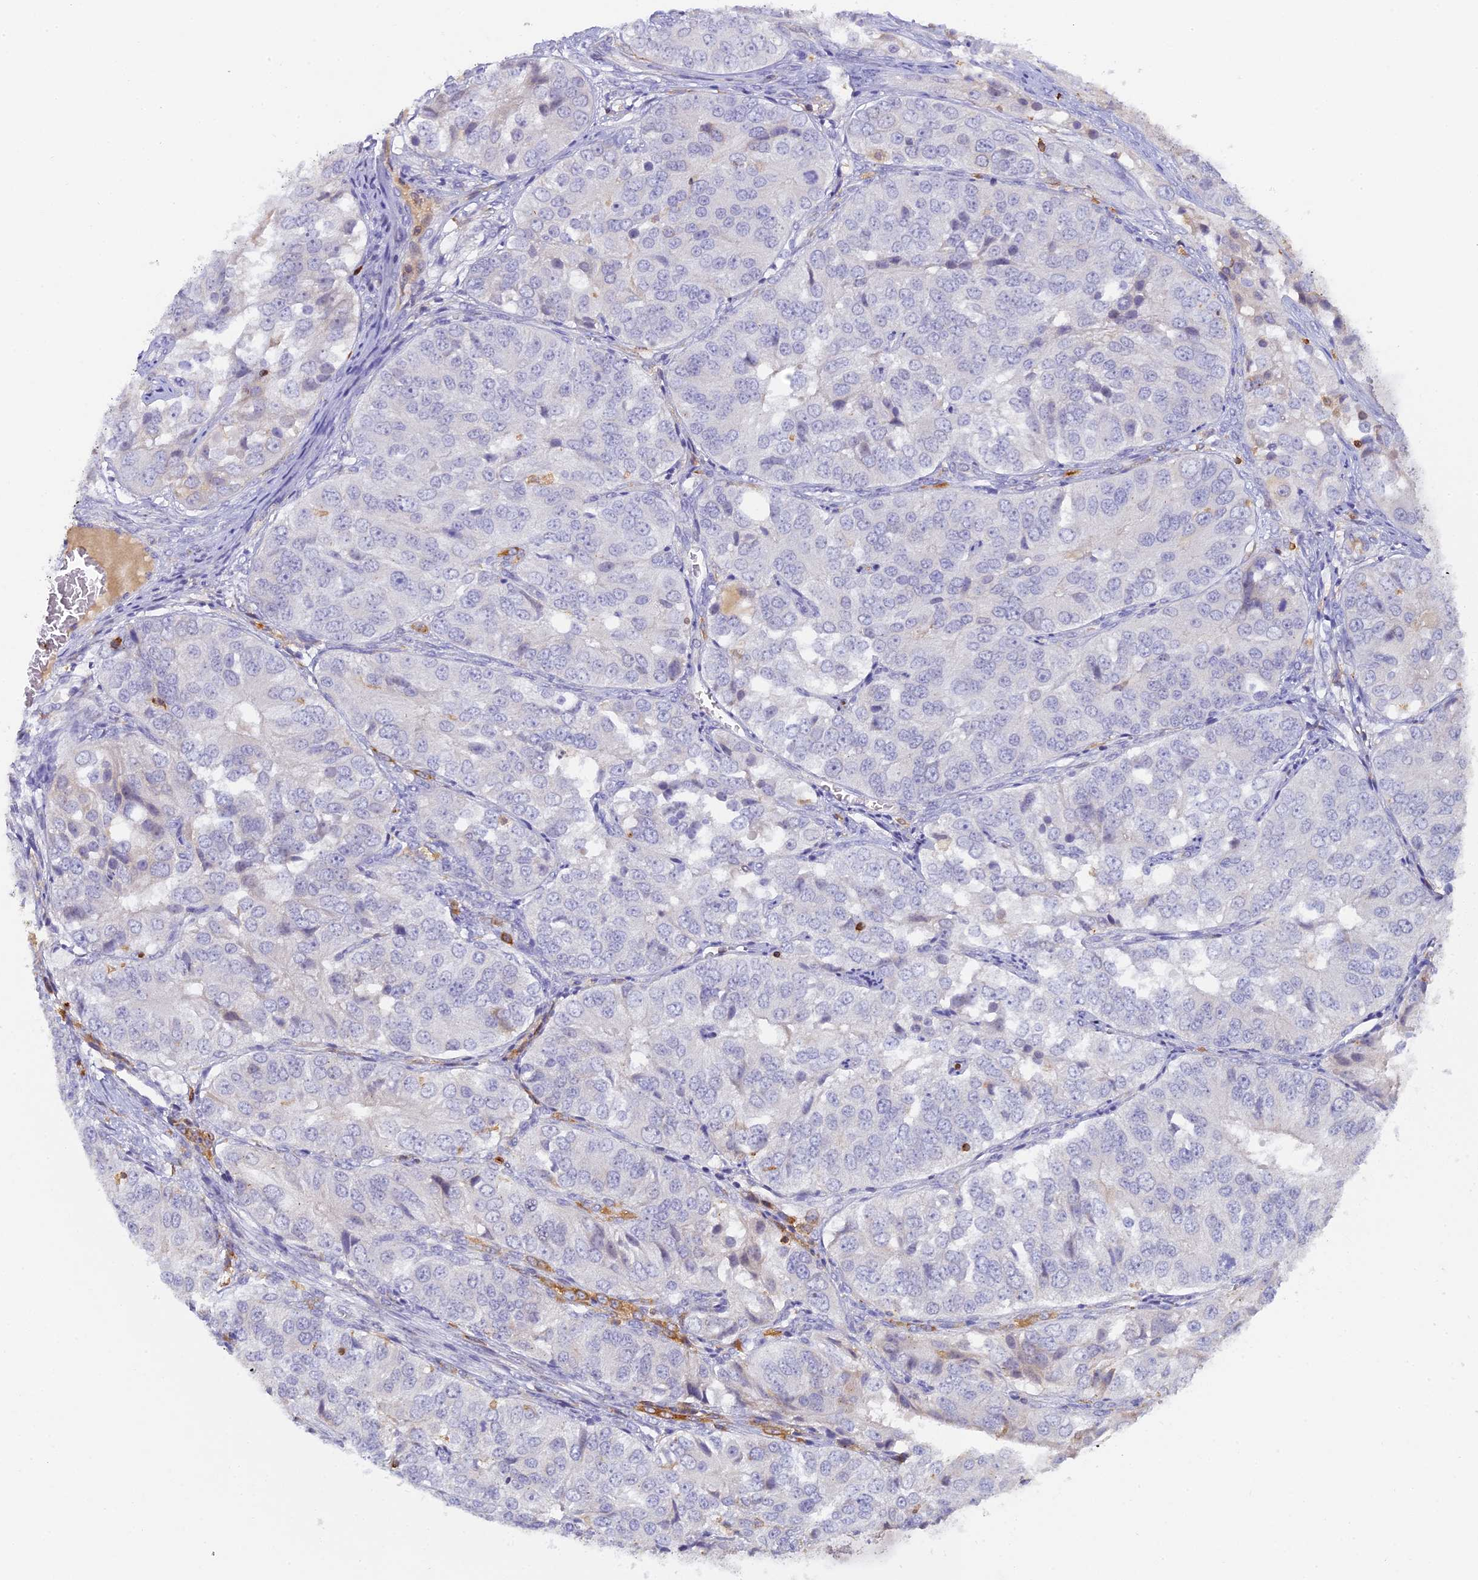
{"staining": {"intensity": "negative", "quantity": "none", "location": "none"}, "tissue": "ovarian cancer", "cell_type": "Tumor cells", "image_type": "cancer", "snomed": [{"axis": "morphology", "description": "Carcinoma, endometroid"}, {"axis": "topography", "description": "Ovary"}], "caption": "This is an immunohistochemistry image of human ovarian endometroid carcinoma. There is no positivity in tumor cells.", "gene": "FYB1", "patient": {"sex": "female", "age": 51}}